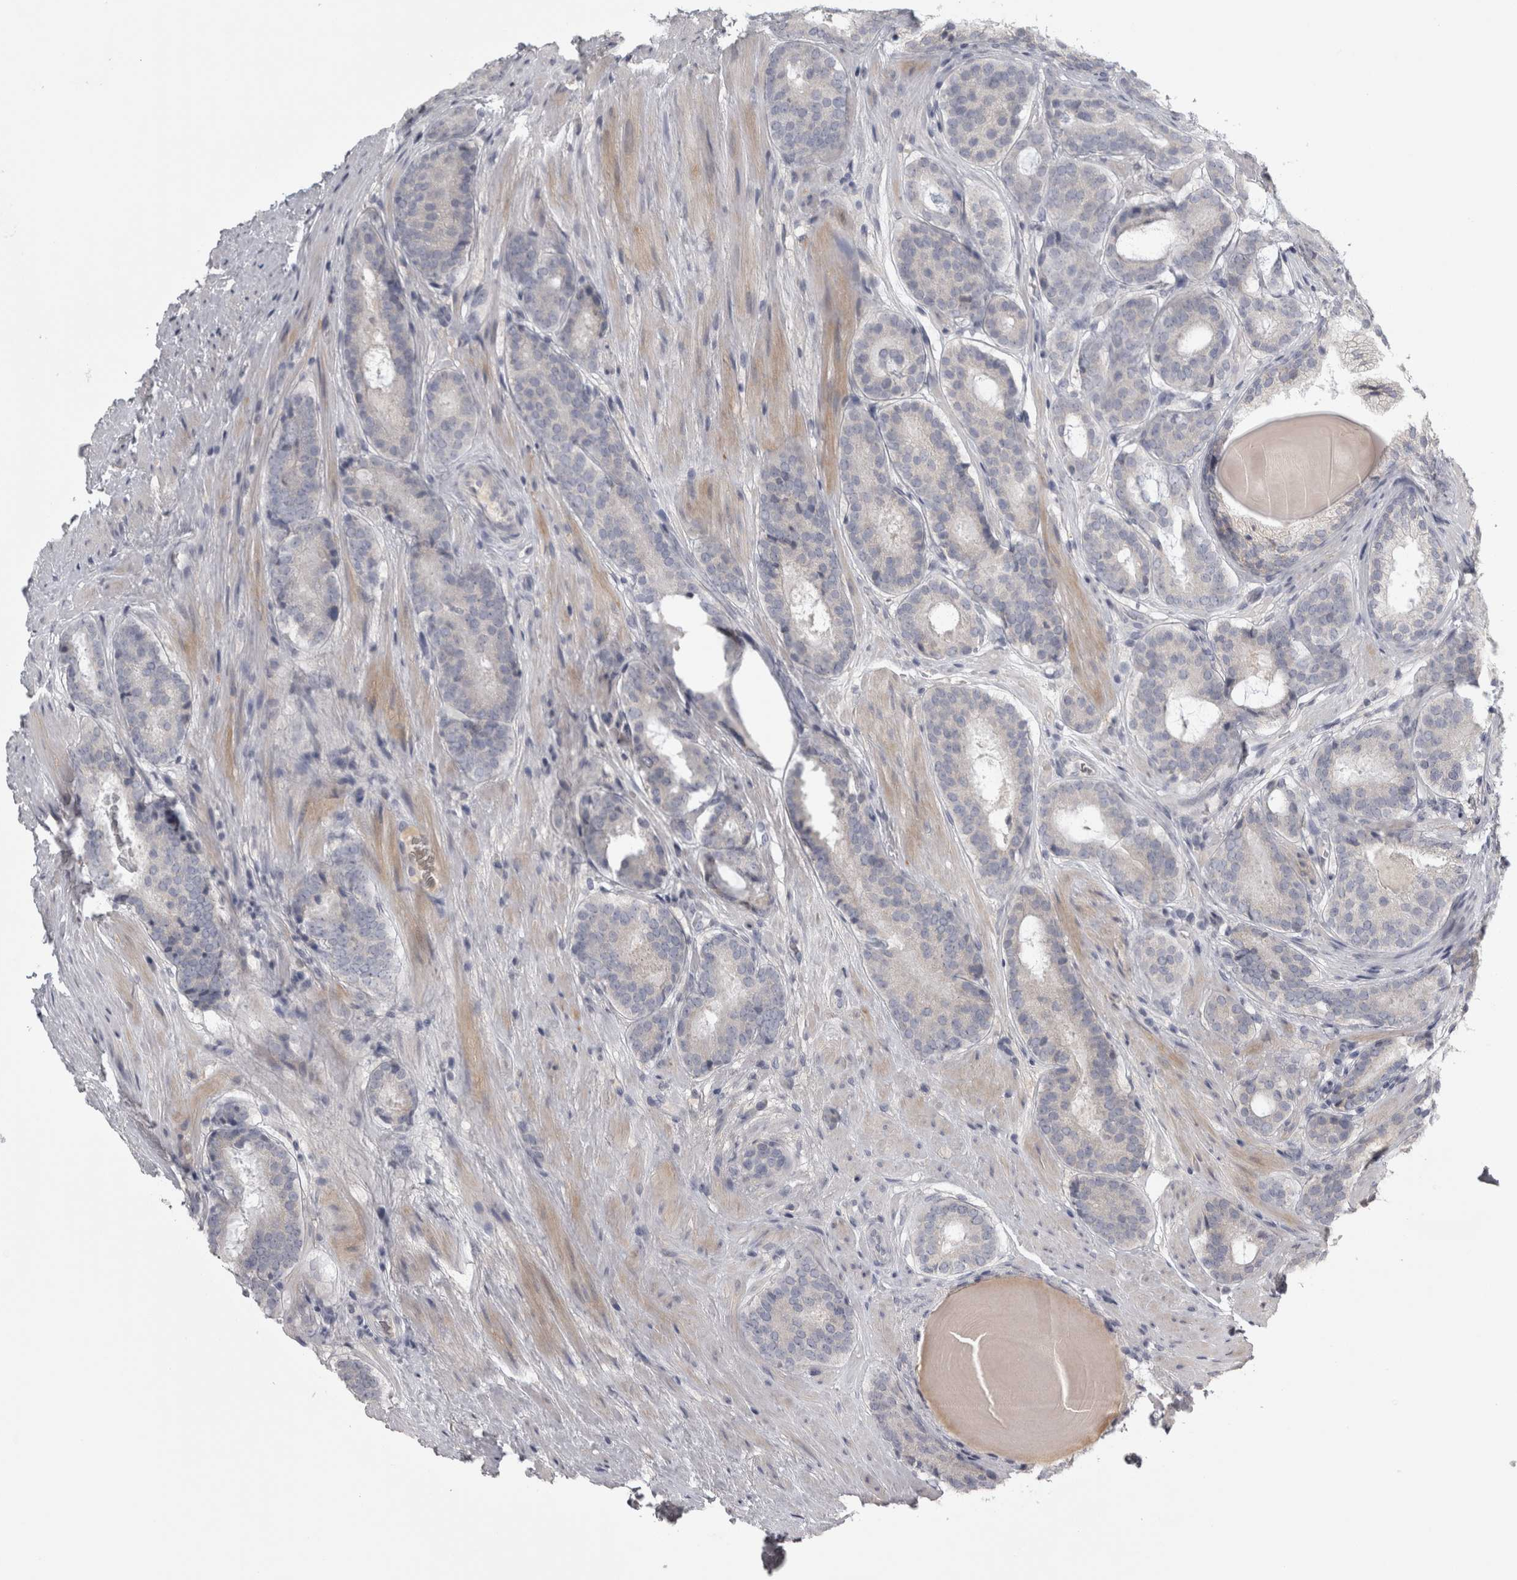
{"staining": {"intensity": "negative", "quantity": "none", "location": "none"}, "tissue": "prostate cancer", "cell_type": "Tumor cells", "image_type": "cancer", "snomed": [{"axis": "morphology", "description": "Adenocarcinoma, Low grade"}, {"axis": "topography", "description": "Prostate"}], "caption": "The histopathology image displays no staining of tumor cells in low-grade adenocarcinoma (prostate).", "gene": "ENPP7", "patient": {"sex": "male", "age": 69}}